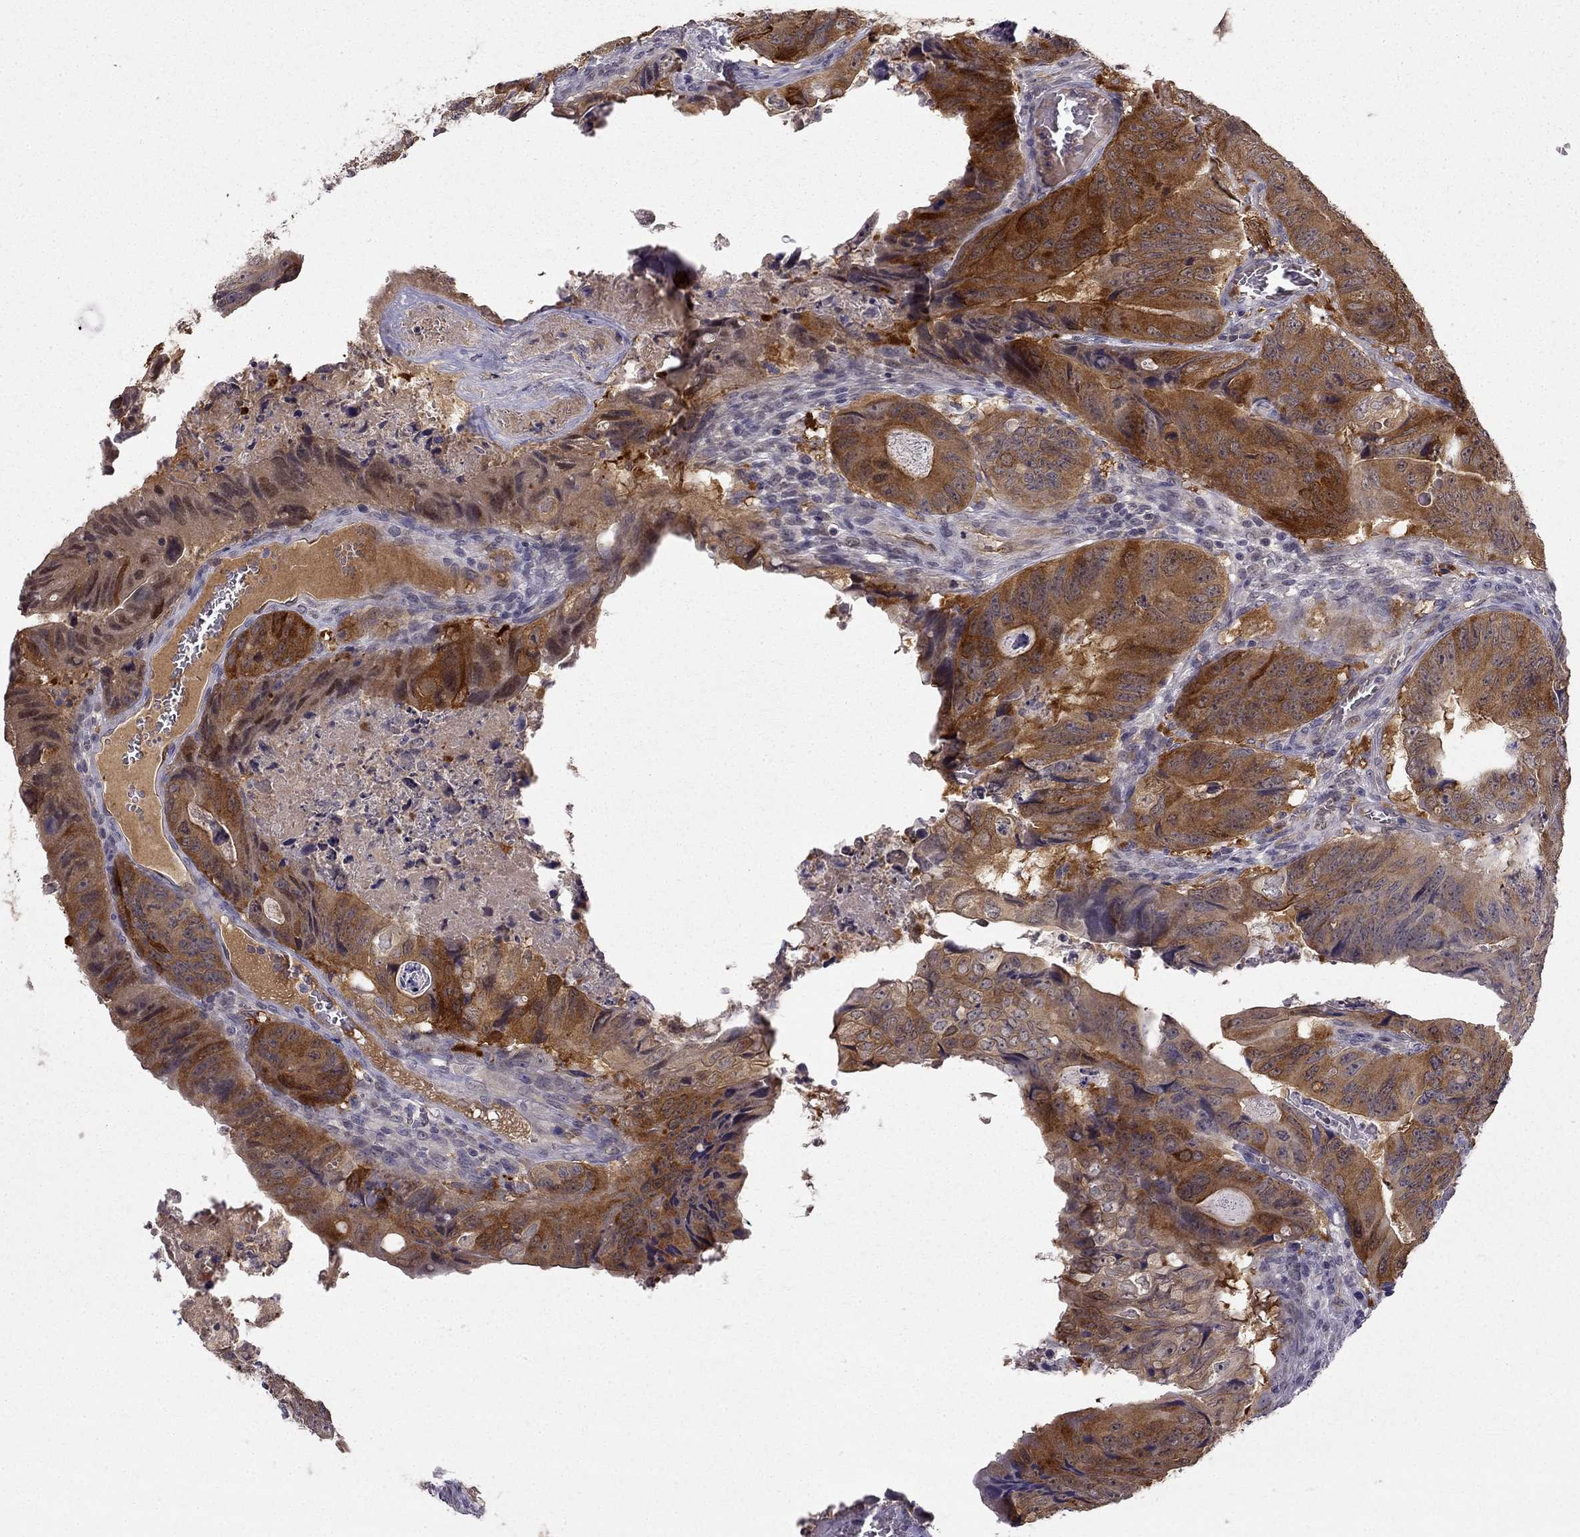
{"staining": {"intensity": "strong", "quantity": "25%-75%", "location": "cytoplasmic/membranous"}, "tissue": "colorectal cancer", "cell_type": "Tumor cells", "image_type": "cancer", "snomed": [{"axis": "morphology", "description": "Adenocarcinoma, NOS"}, {"axis": "topography", "description": "Colon"}], "caption": "Protein analysis of colorectal cancer (adenocarcinoma) tissue displays strong cytoplasmic/membranous staining in approximately 25%-75% of tumor cells.", "gene": "NQO1", "patient": {"sex": "male", "age": 79}}